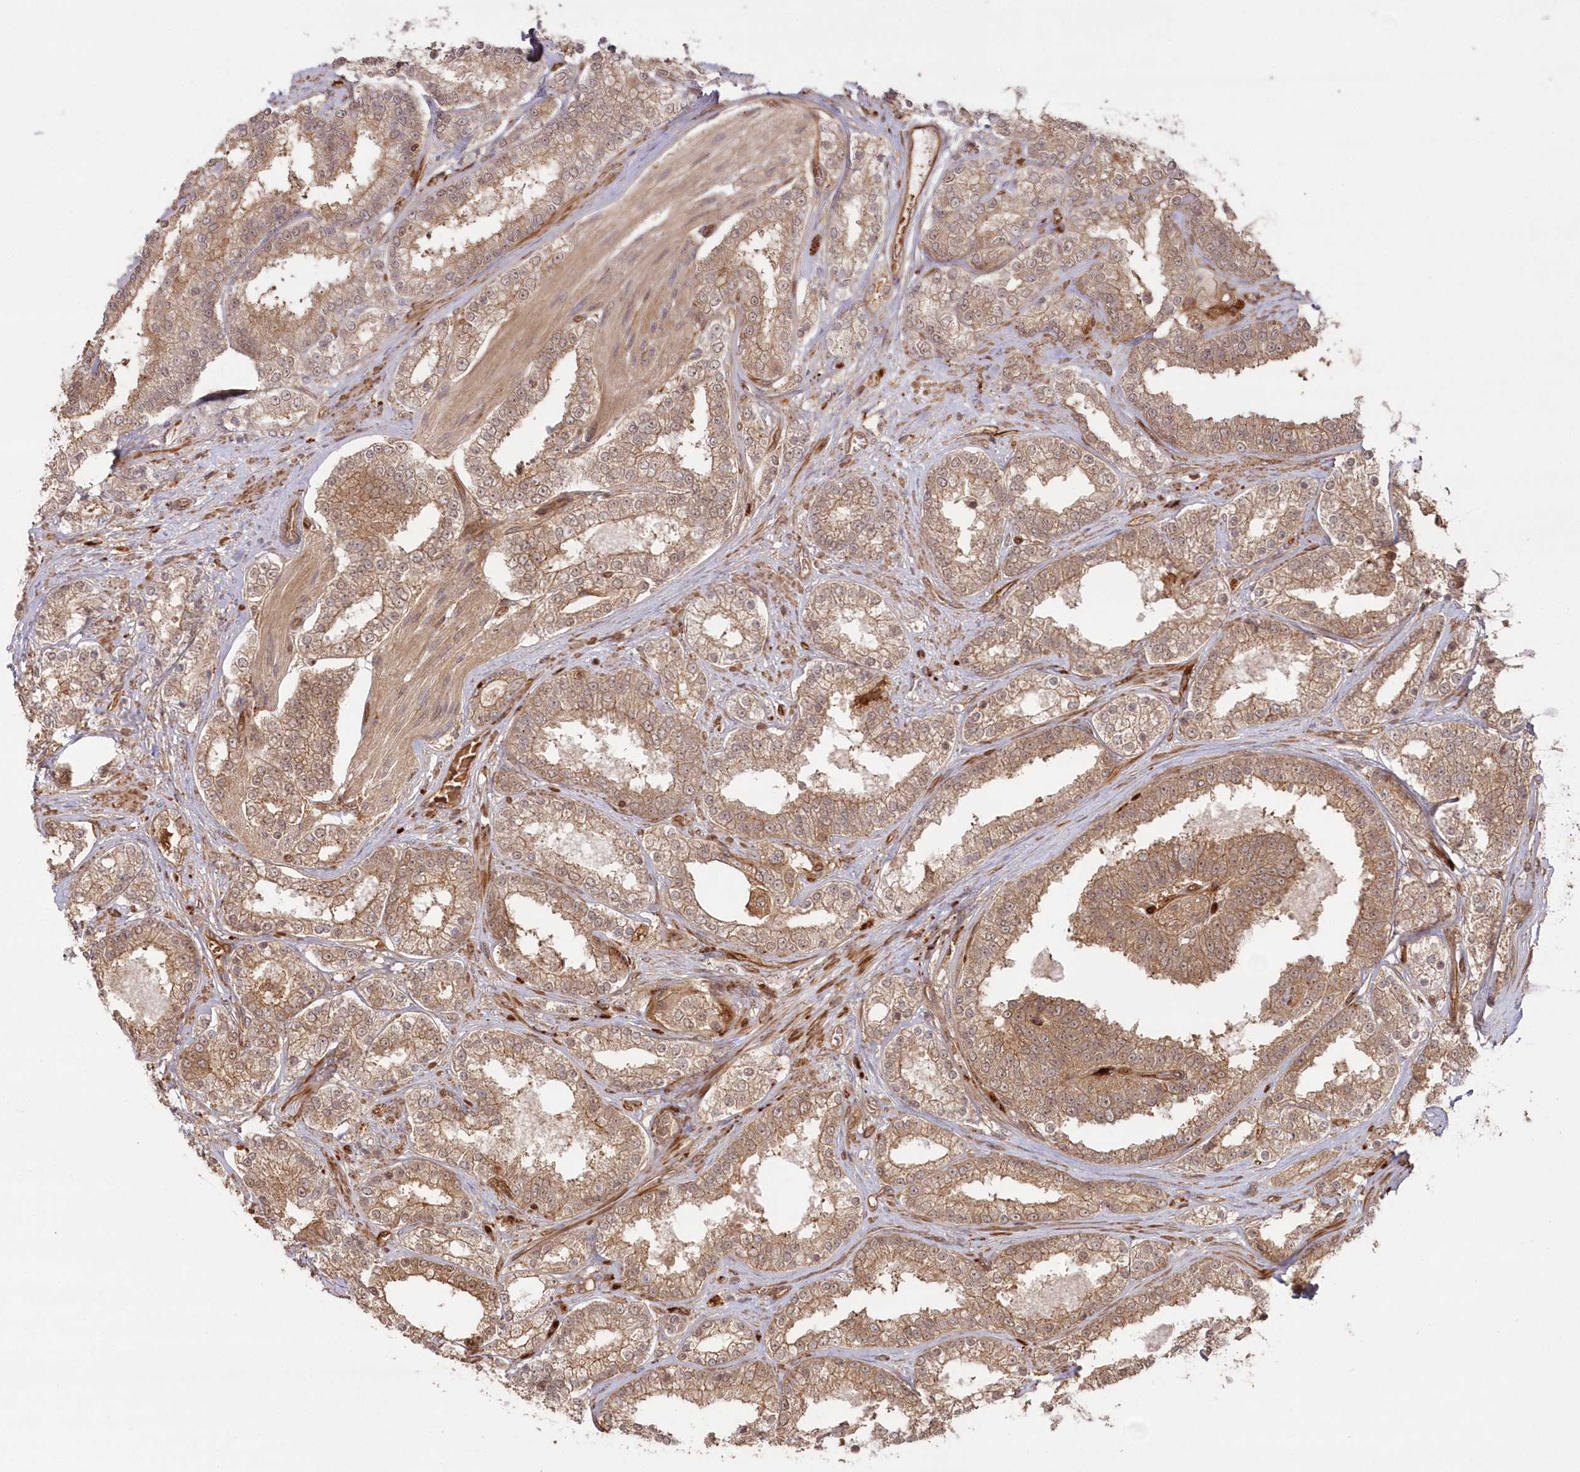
{"staining": {"intensity": "moderate", "quantity": ">75%", "location": "cytoplasmic/membranous"}, "tissue": "prostate cancer", "cell_type": "Tumor cells", "image_type": "cancer", "snomed": [{"axis": "morphology", "description": "Normal tissue, NOS"}, {"axis": "morphology", "description": "Adenocarcinoma, High grade"}, {"axis": "topography", "description": "Prostate"}], "caption": "Tumor cells show medium levels of moderate cytoplasmic/membranous expression in about >75% of cells in human prostate adenocarcinoma (high-grade).", "gene": "RGCC", "patient": {"sex": "male", "age": 83}}